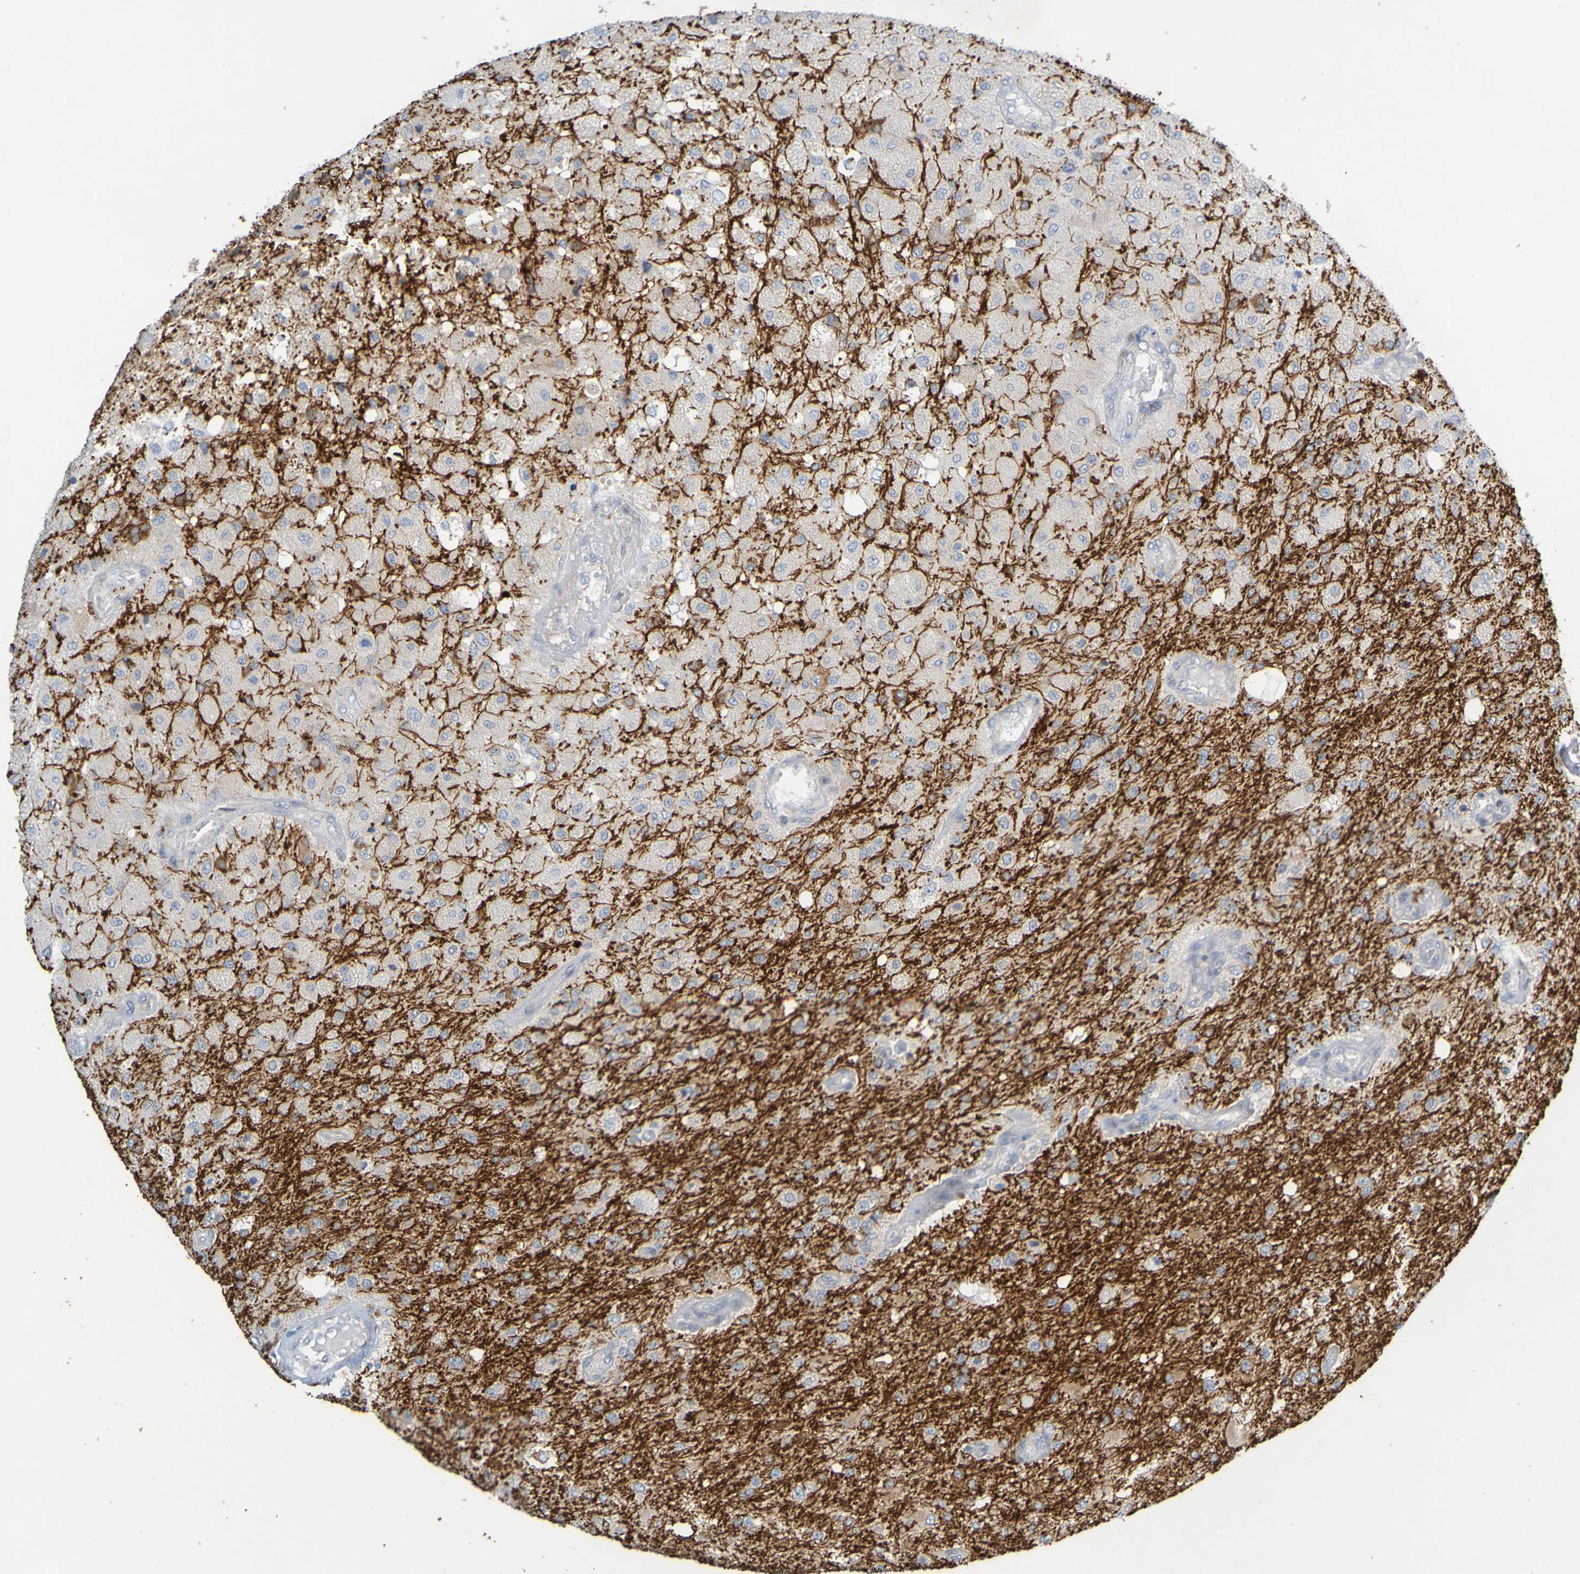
{"staining": {"intensity": "moderate", "quantity": "<25%", "location": "cytoplasmic/membranous"}, "tissue": "glioma", "cell_type": "Tumor cells", "image_type": "cancer", "snomed": [{"axis": "morphology", "description": "Normal tissue, NOS"}, {"axis": "morphology", "description": "Glioma, malignant, High grade"}, {"axis": "topography", "description": "Cerebral cortex"}], "caption": "This histopathology image shows malignant glioma (high-grade) stained with immunohistochemistry (IHC) to label a protein in brown. The cytoplasmic/membranous of tumor cells show moderate positivity for the protein. Nuclei are counter-stained blue.", "gene": "MAG", "patient": {"sex": "male", "age": 77}}